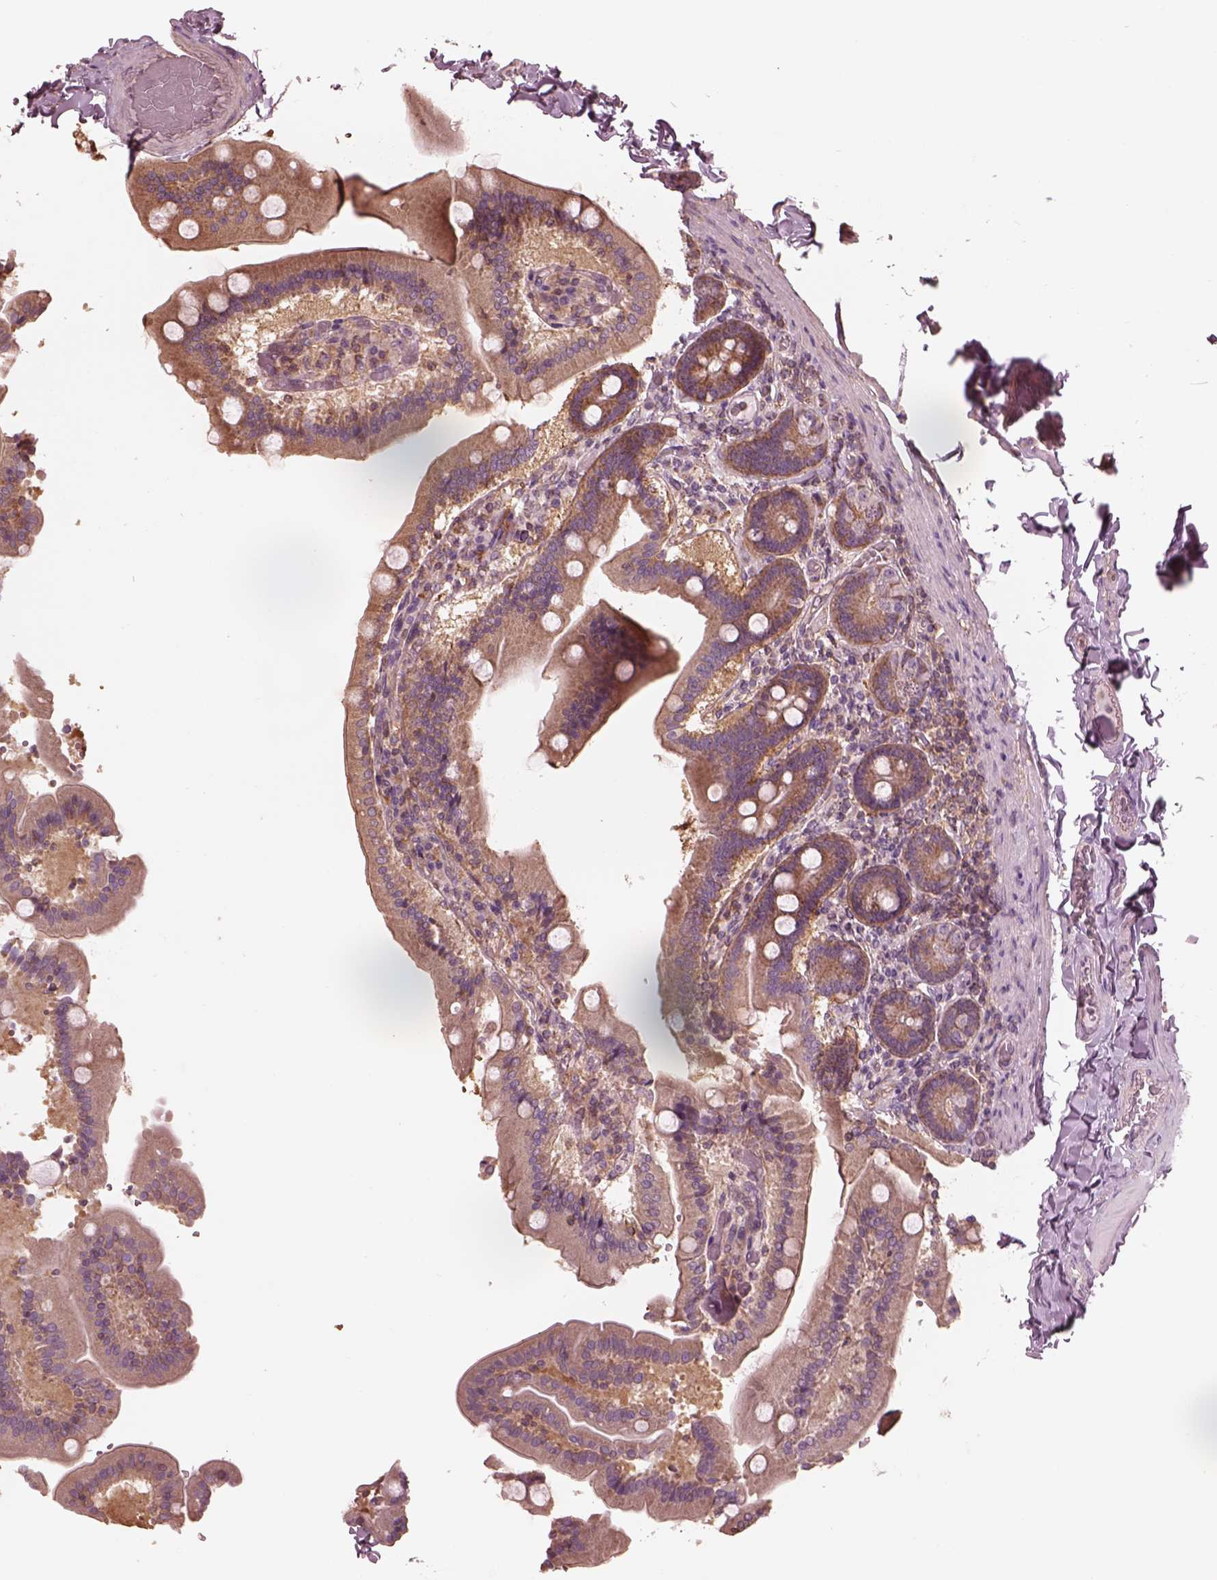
{"staining": {"intensity": "moderate", "quantity": ">75%", "location": "cytoplasmic/membranous"}, "tissue": "duodenum", "cell_type": "Glandular cells", "image_type": "normal", "snomed": [{"axis": "morphology", "description": "Normal tissue, NOS"}, {"axis": "topography", "description": "Duodenum"}], "caption": "This photomicrograph shows immunohistochemistry (IHC) staining of normal human duodenum, with medium moderate cytoplasmic/membranous staining in approximately >75% of glandular cells.", "gene": "STK33", "patient": {"sex": "female", "age": 62}}